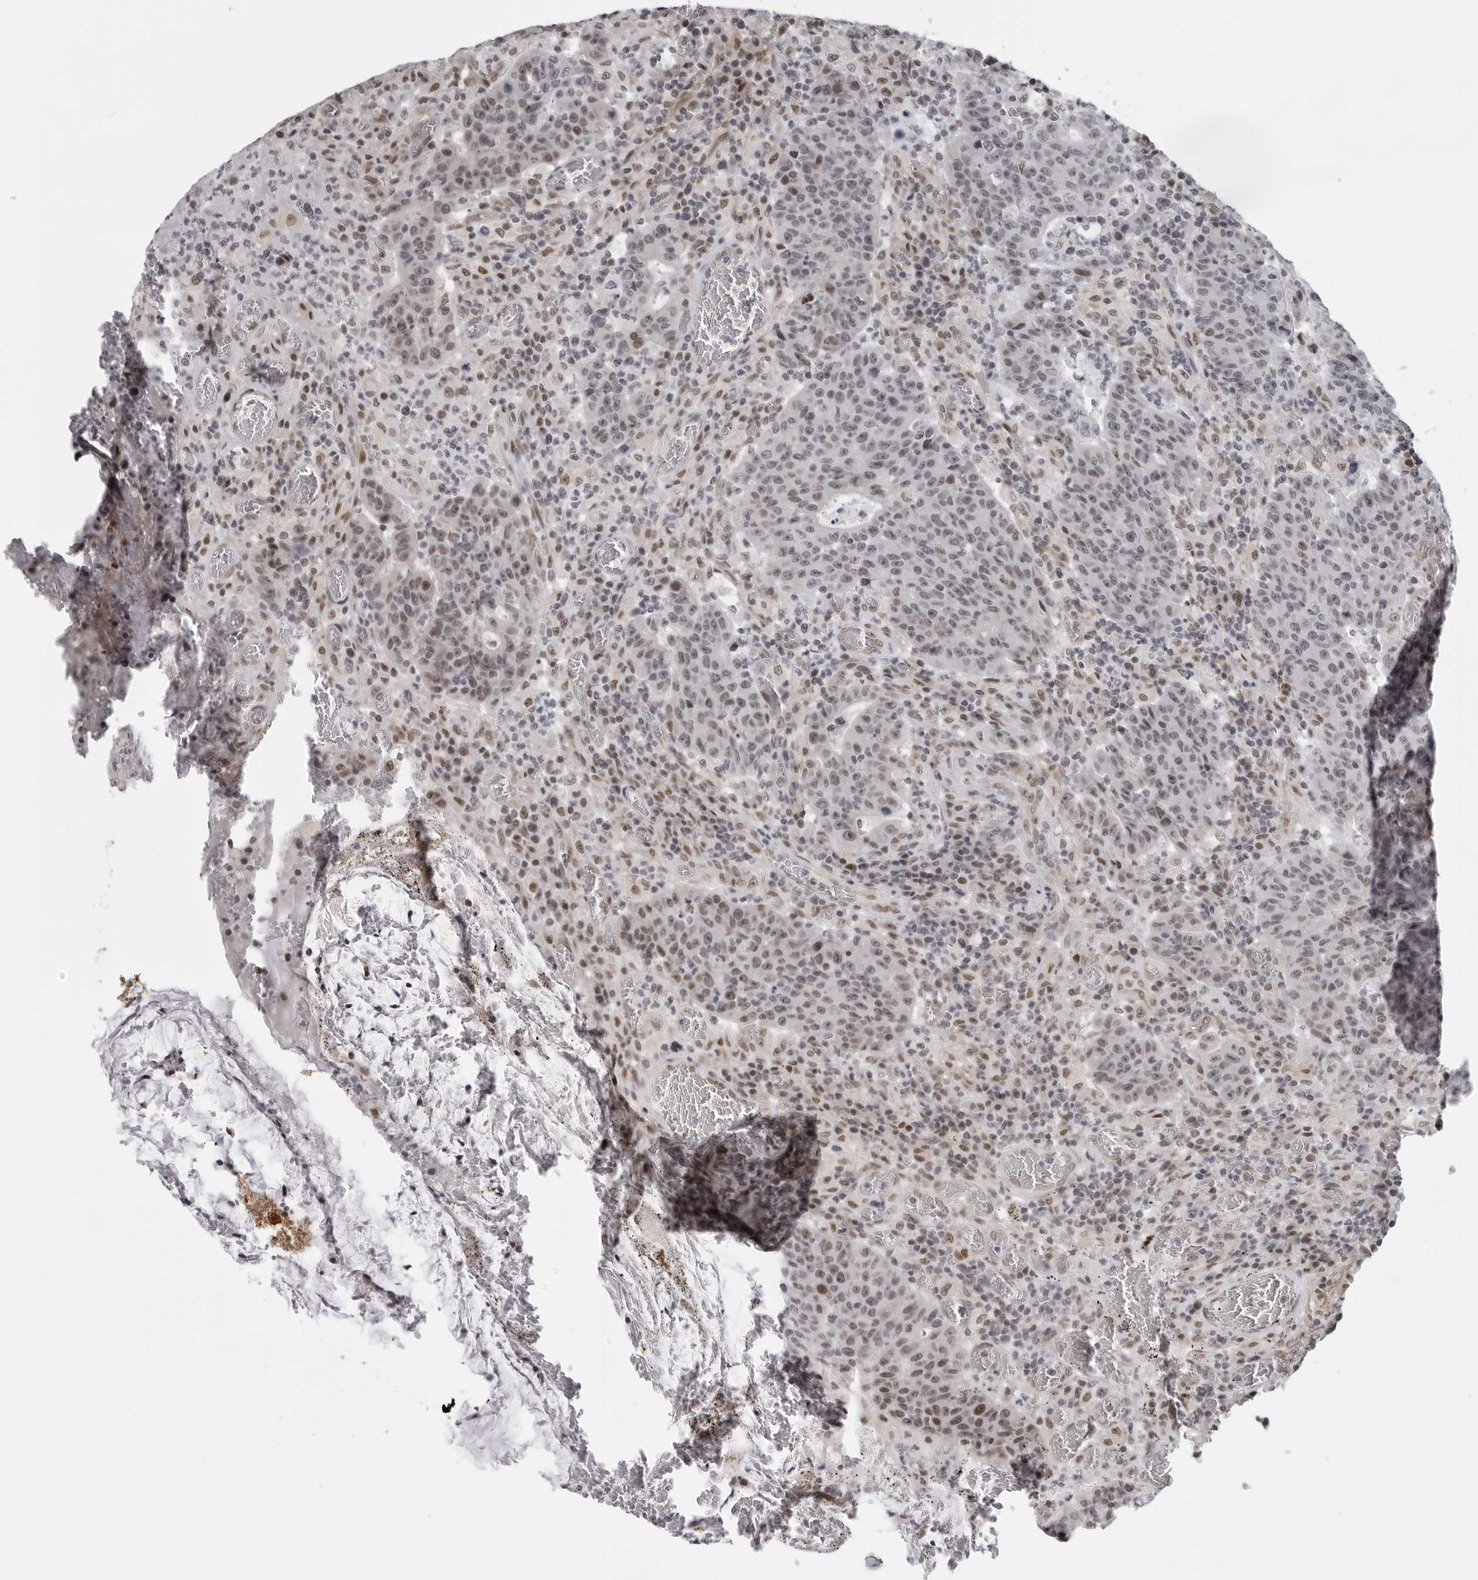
{"staining": {"intensity": "moderate", "quantity": ">75%", "location": "nuclear"}, "tissue": "colorectal cancer", "cell_type": "Tumor cells", "image_type": "cancer", "snomed": [{"axis": "morphology", "description": "Adenocarcinoma, NOS"}, {"axis": "topography", "description": "Colon"}], "caption": "Immunohistochemistry of human colorectal cancer reveals medium levels of moderate nuclear expression in about >75% of tumor cells.", "gene": "MAF", "patient": {"sex": "female", "age": 75}}